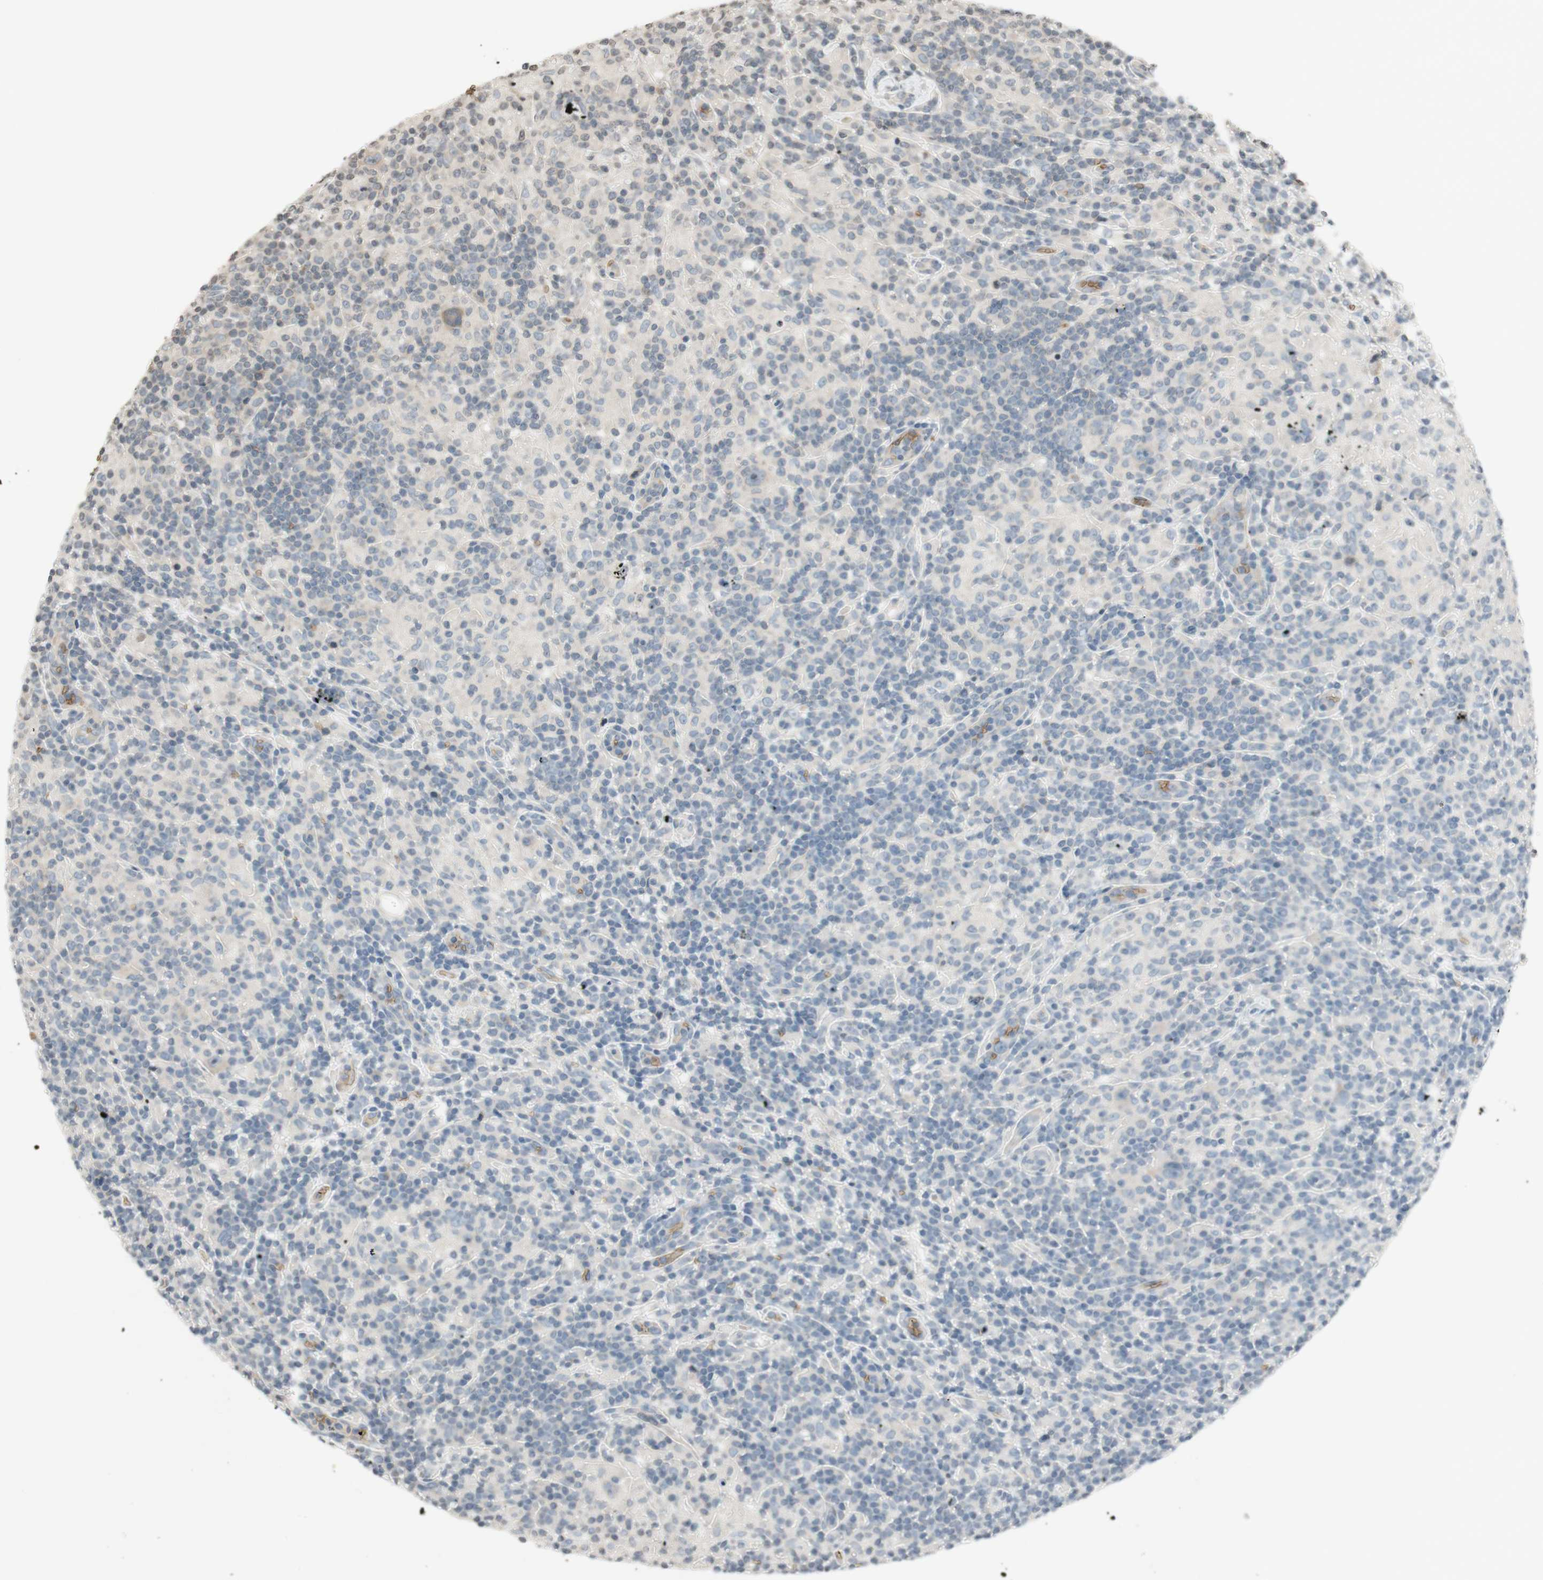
{"staining": {"intensity": "negative", "quantity": "none", "location": "none"}, "tissue": "lymphoma", "cell_type": "Tumor cells", "image_type": "cancer", "snomed": [{"axis": "morphology", "description": "Hodgkin's disease, NOS"}, {"axis": "topography", "description": "Lymph node"}], "caption": "Tumor cells are negative for brown protein staining in Hodgkin's disease.", "gene": "GYPC", "patient": {"sex": "male", "age": 70}}